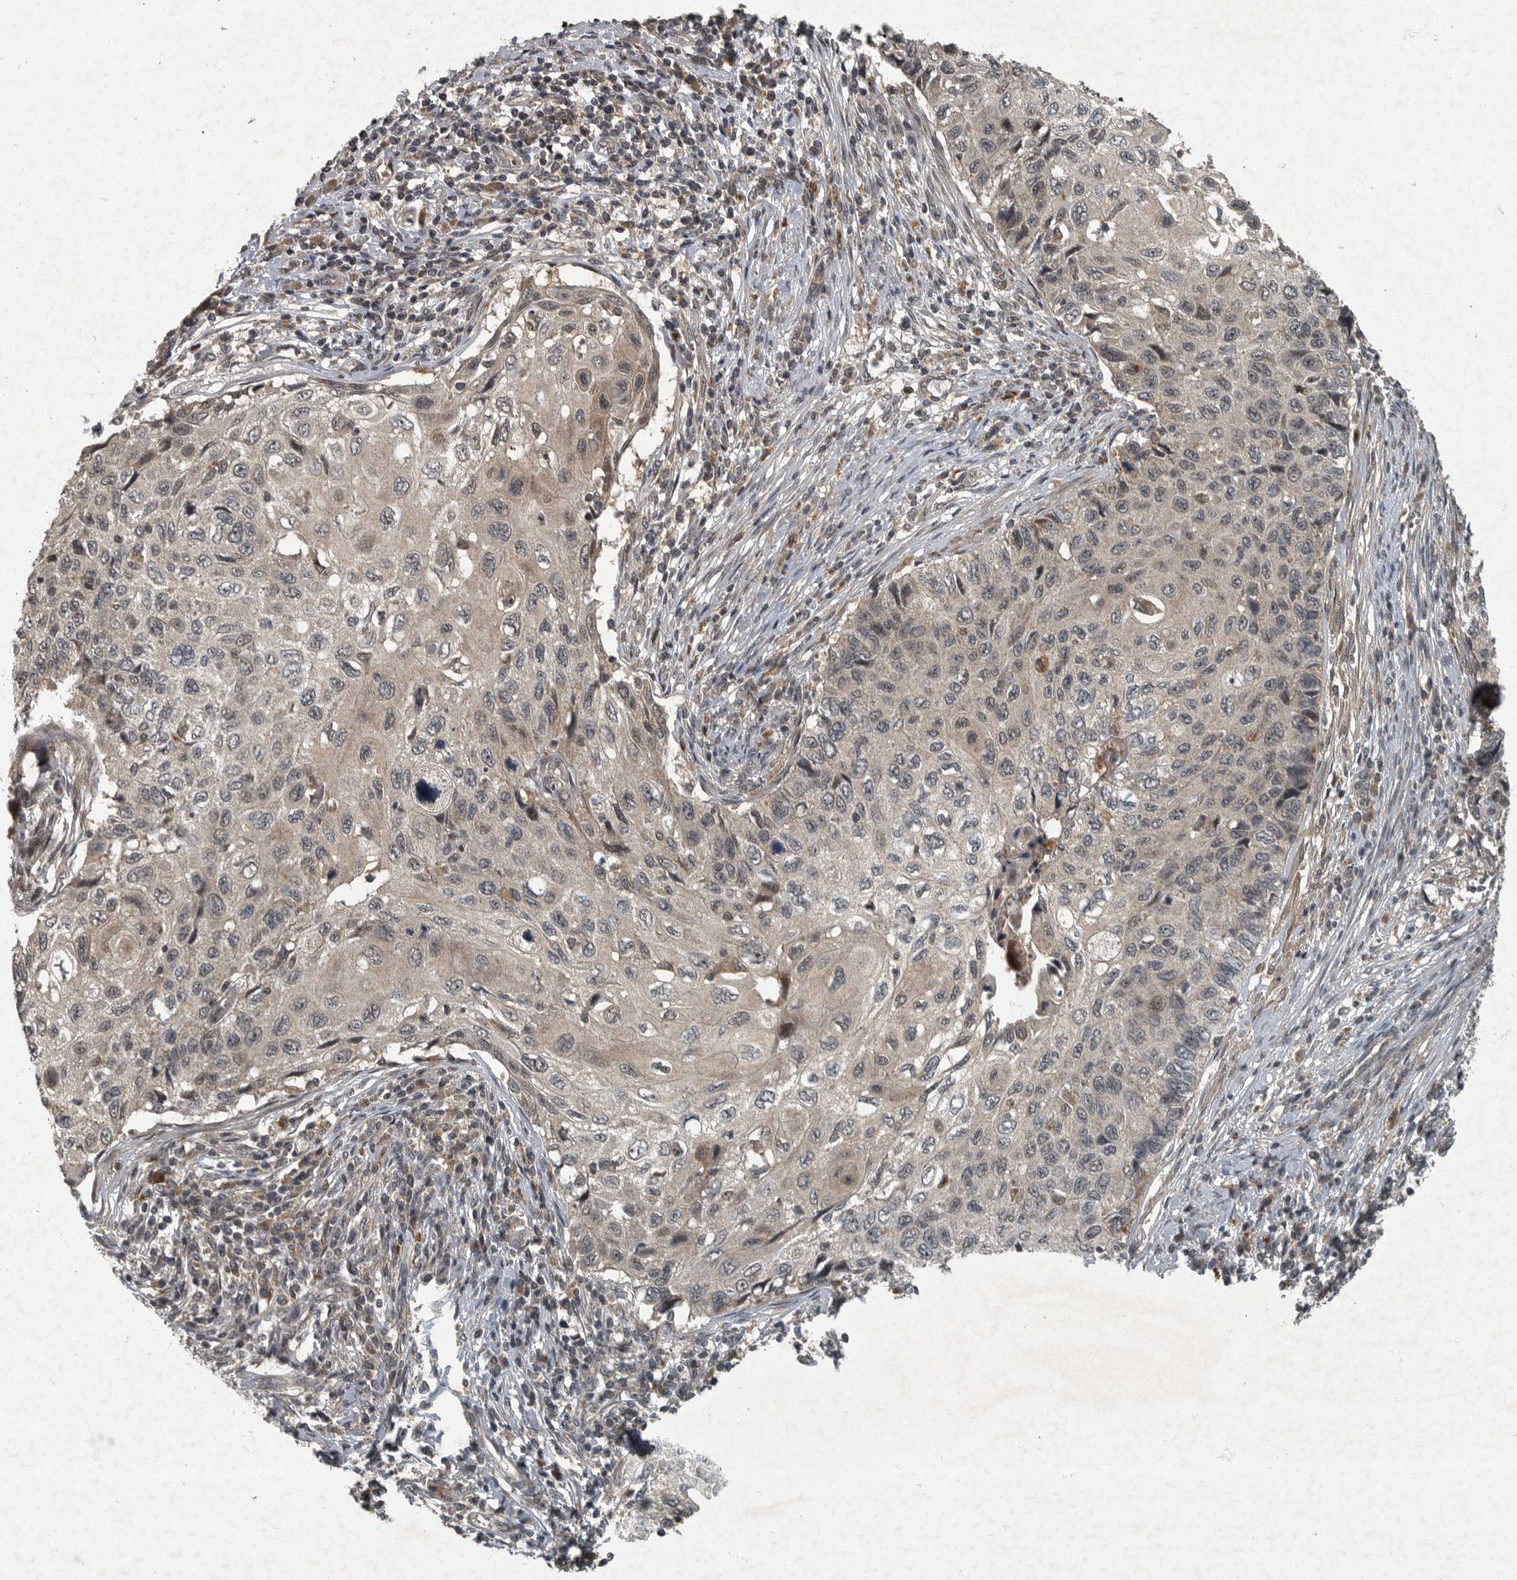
{"staining": {"intensity": "weak", "quantity": "<25%", "location": "cytoplasmic/membranous,nuclear"}, "tissue": "cervical cancer", "cell_type": "Tumor cells", "image_type": "cancer", "snomed": [{"axis": "morphology", "description": "Squamous cell carcinoma, NOS"}, {"axis": "topography", "description": "Cervix"}], "caption": "IHC of cervical cancer demonstrates no expression in tumor cells.", "gene": "FOXO1", "patient": {"sex": "female", "age": 70}}